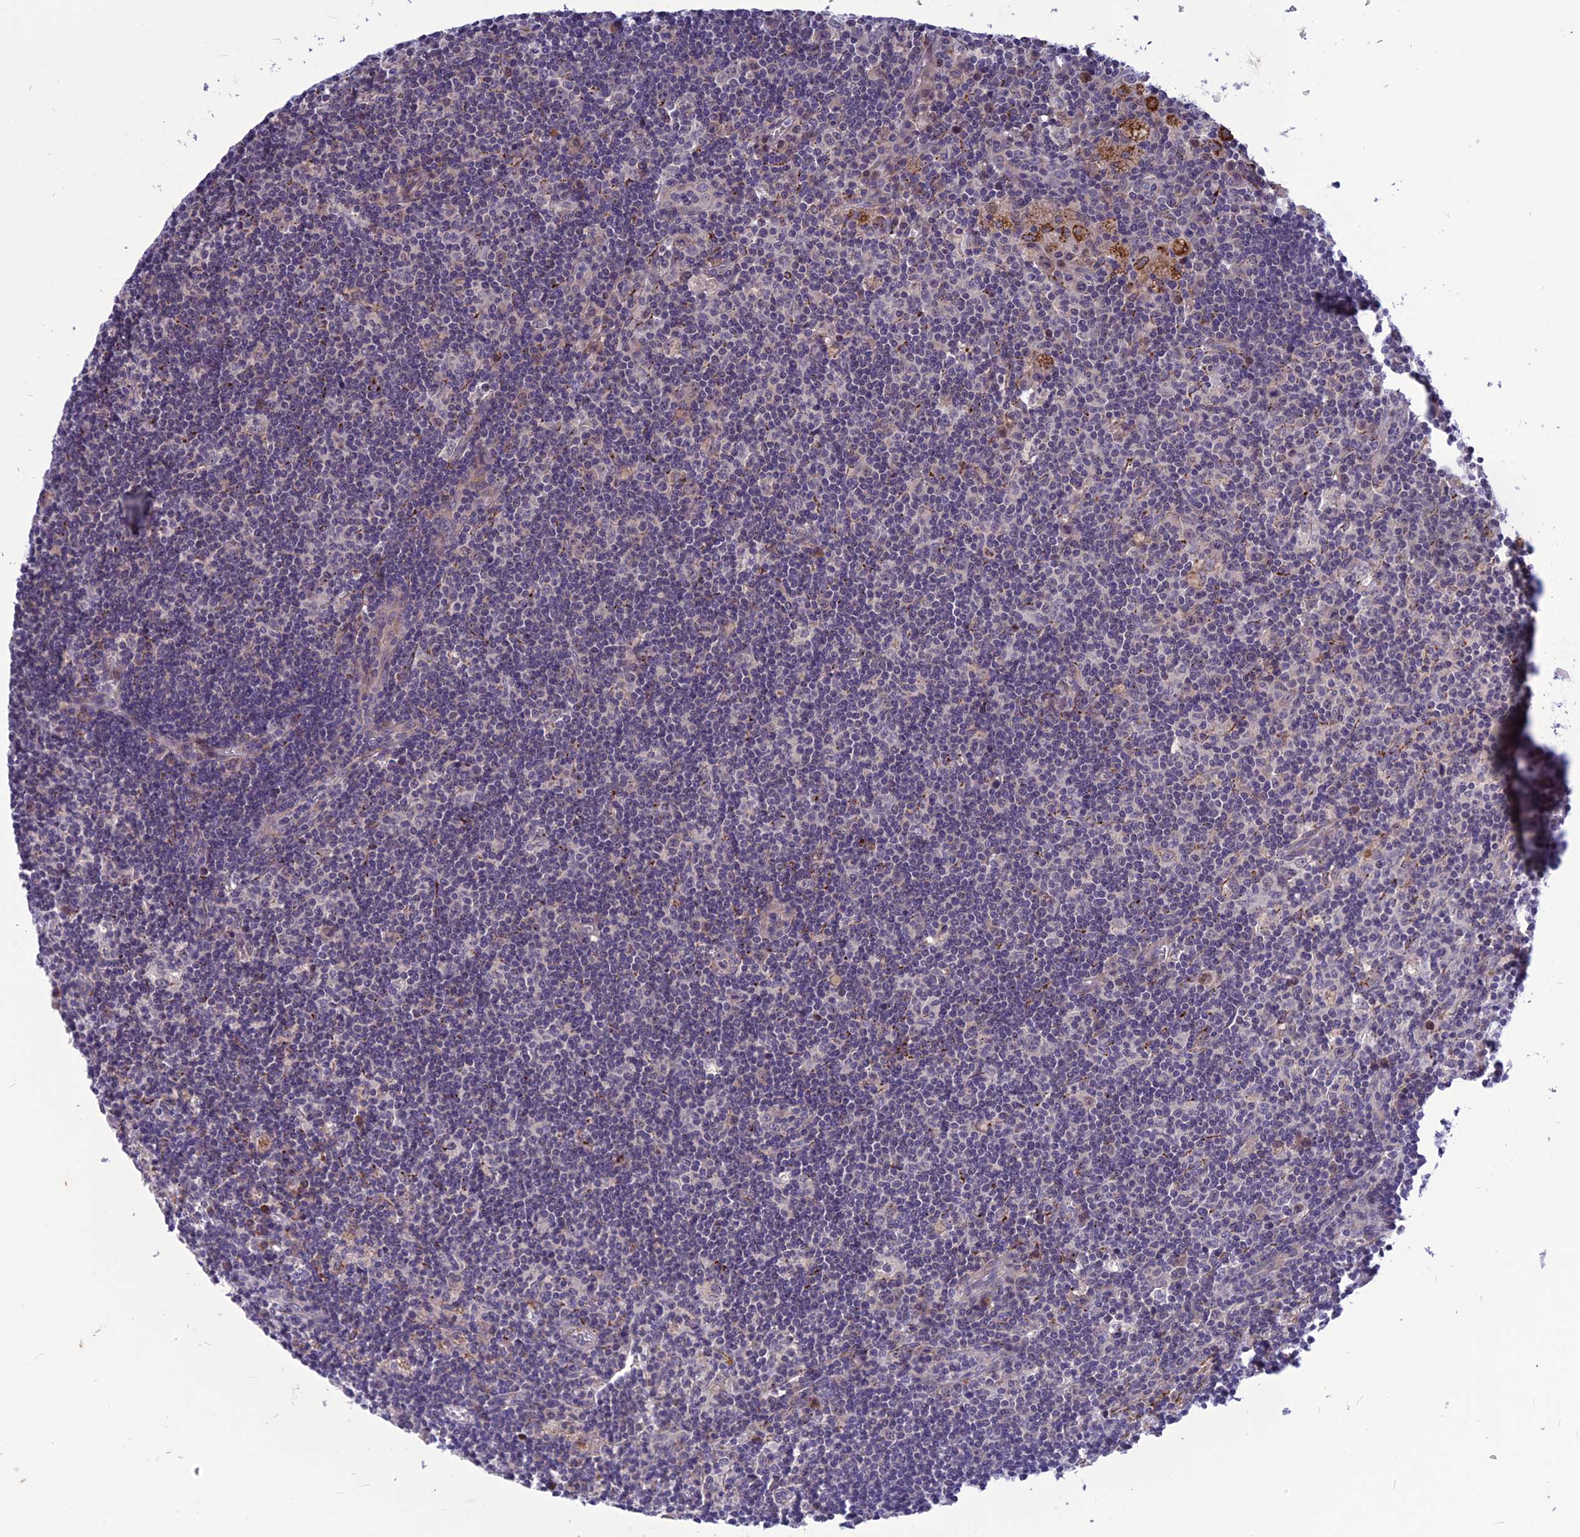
{"staining": {"intensity": "negative", "quantity": "none", "location": "none"}, "tissue": "lymph node", "cell_type": "Germinal center cells", "image_type": "normal", "snomed": [{"axis": "morphology", "description": "Normal tissue, NOS"}, {"axis": "topography", "description": "Lymph node"}], "caption": "The image reveals no staining of germinal center cells in unremarkable lymph node. The staining is performed using DAB (3,3'-diaminobenzidine) brown chromogen with nuclei counter-stained in using hematoxylin.", "gene": "PSMF1", "patient": {"sex": "male", "age": 58}}